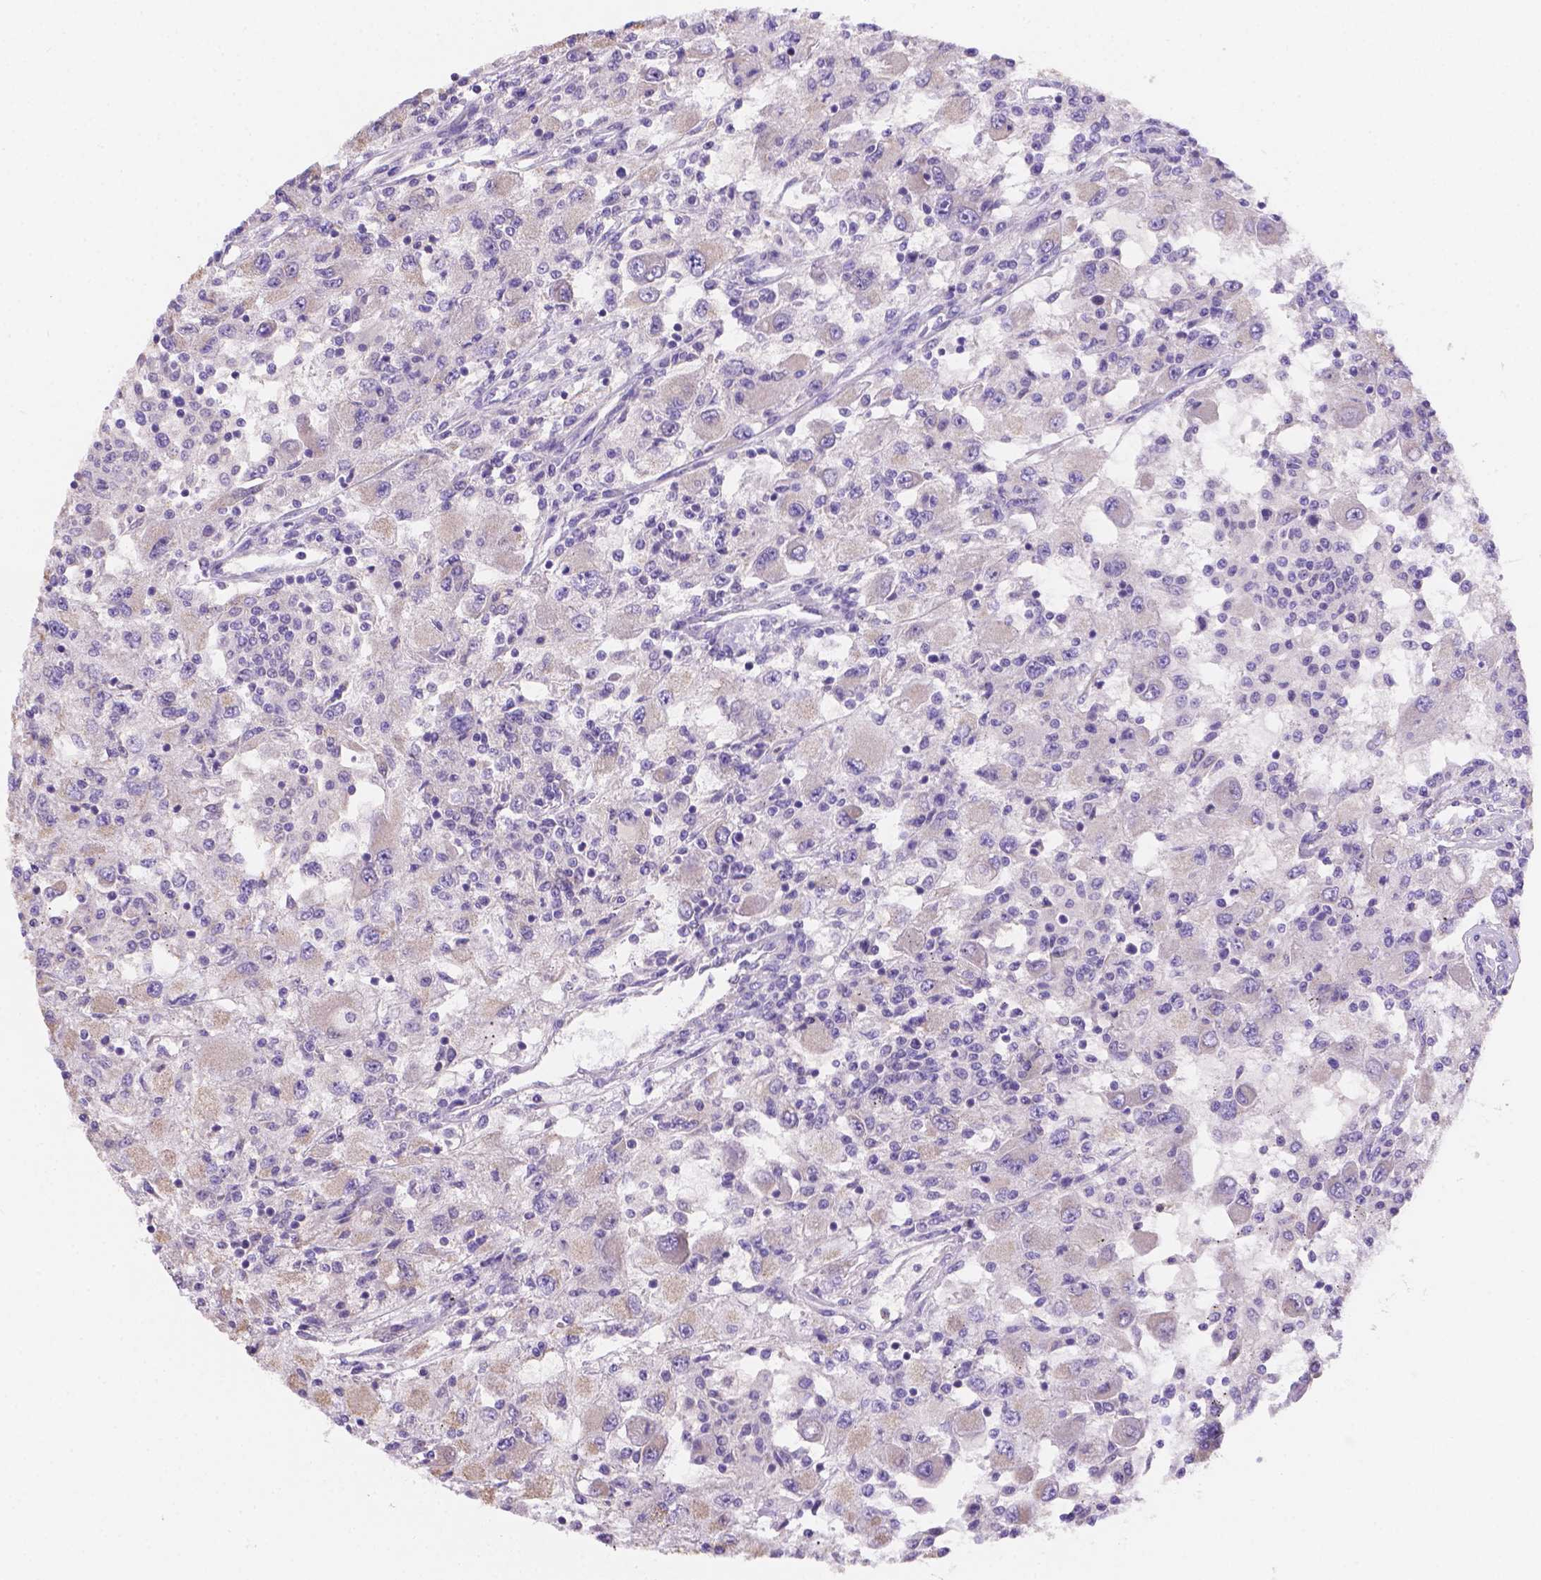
{"staining": {"intensity": "negative", "quantity": "none", "location": "none"}, "tissue": "renal cancer", "cell_type": "Tumor cells", "image_type": "cancer", "snomed": [{"axis": "morphology", "description": "Adenocarcinoma, NOS"}, {"axis": "topography", "description": "Kidney"}], "caption": "High magnification brightfield microscopy of renal cancer stained with DAB (brown) and counterstained with hematoxylin (blue): tumor cells show no significant staining.", "gene": "NXPE2", "patient": {"sex": "female", "age": 67}}